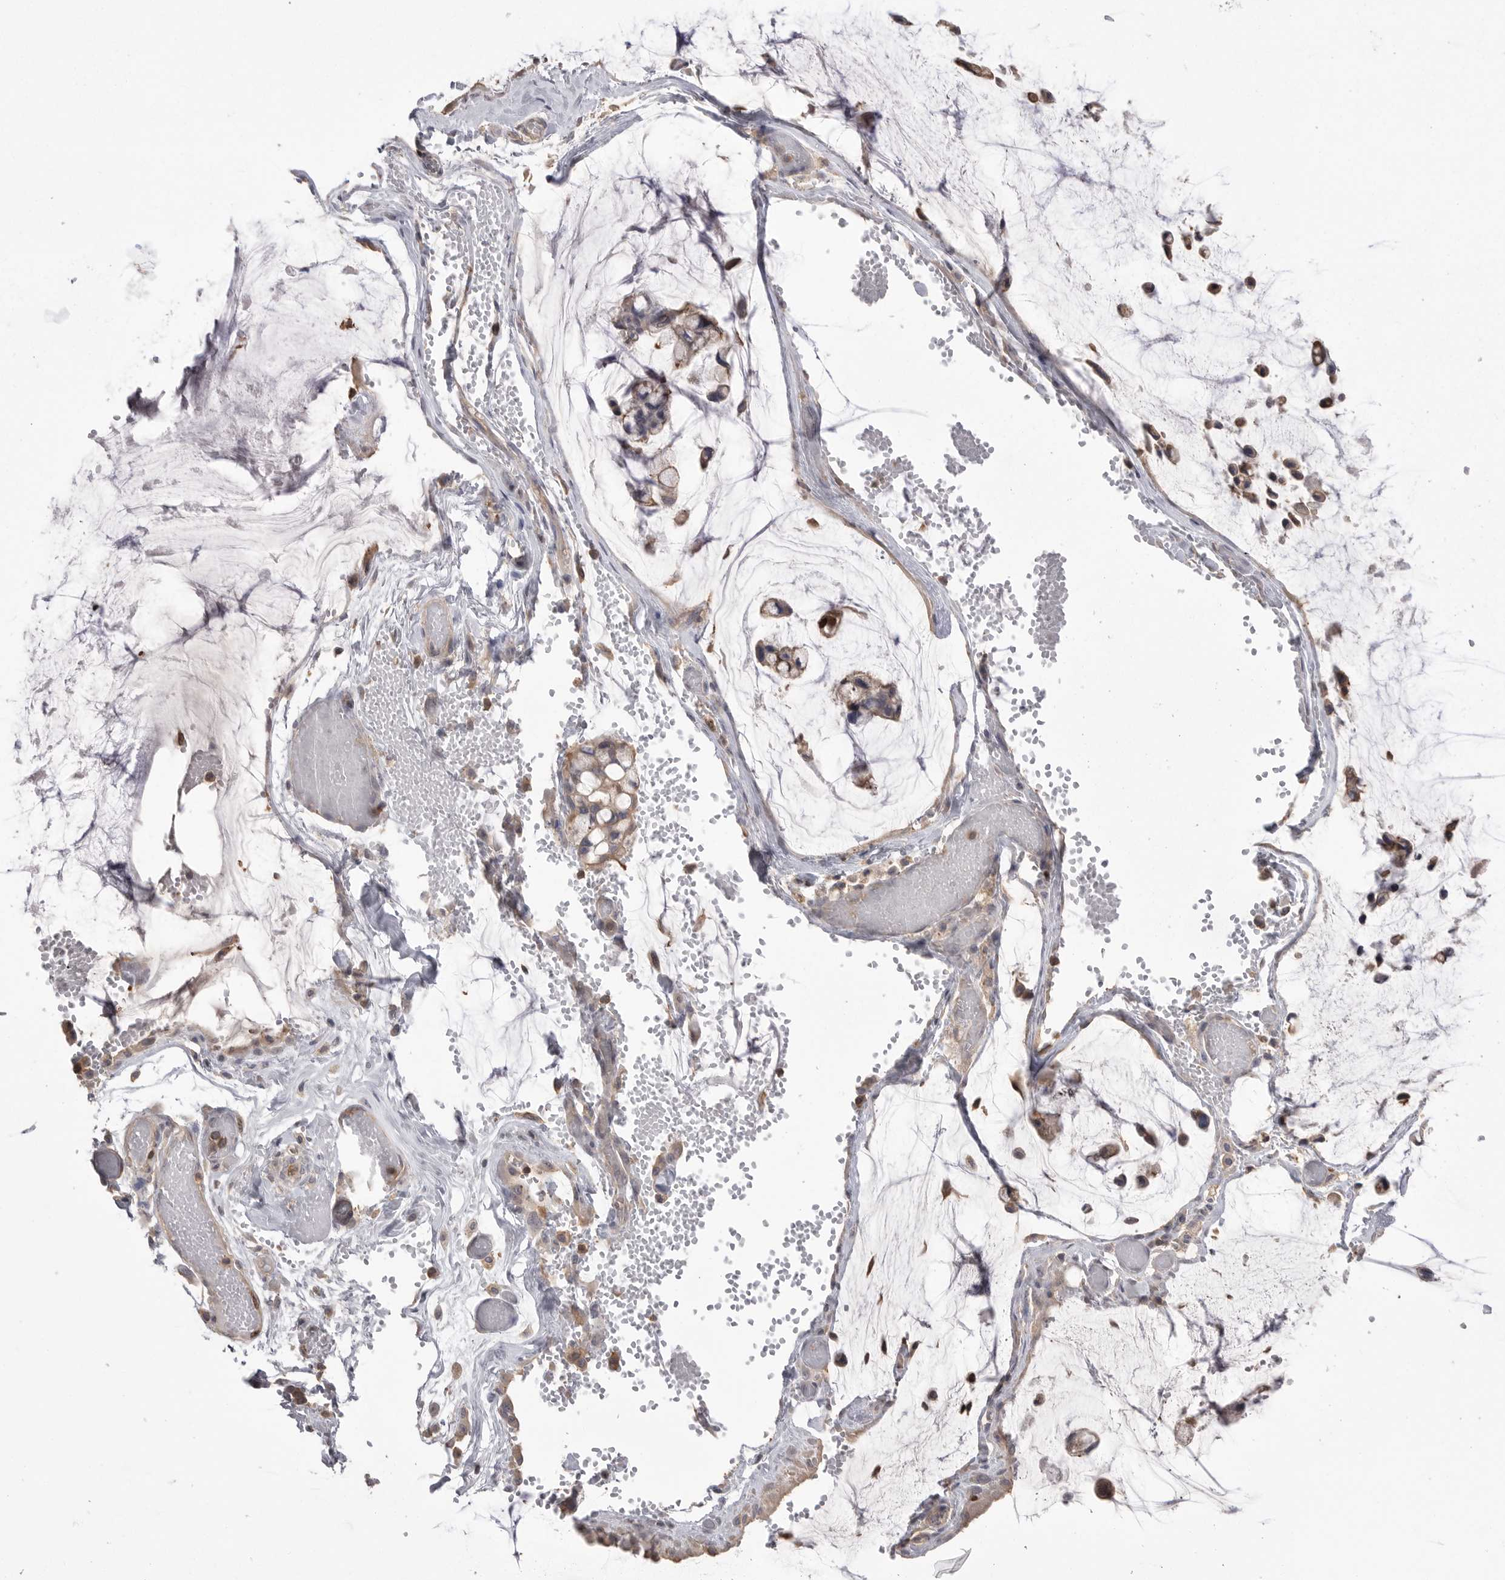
{"staining": {"intensity": "strong", "quantity": "<25%", "location": "cytoplasmic/membranous,nuclear"}, "tissue": "ovarian cancer", "cell_type": "Tumor cells", "image_type": "cancer", "snomed": [{"axis": "morphology", "description": "Cystadenocarcinoma, mucinous, NOS"}, {"axis": "topography", "description": "Ovary"}], "caption": "Protein expression by immunohistochemistry exhibits strong cytoplasmic/membranous and nuclear positivity in about <25% of tumor cells in mucinous cystadenocarcinoma (ovarian). (Brightfield microscopy of DAB IHC at high magnification).", "gene": "TOP2A", "patient": {"sex": "female", "age": 39}}